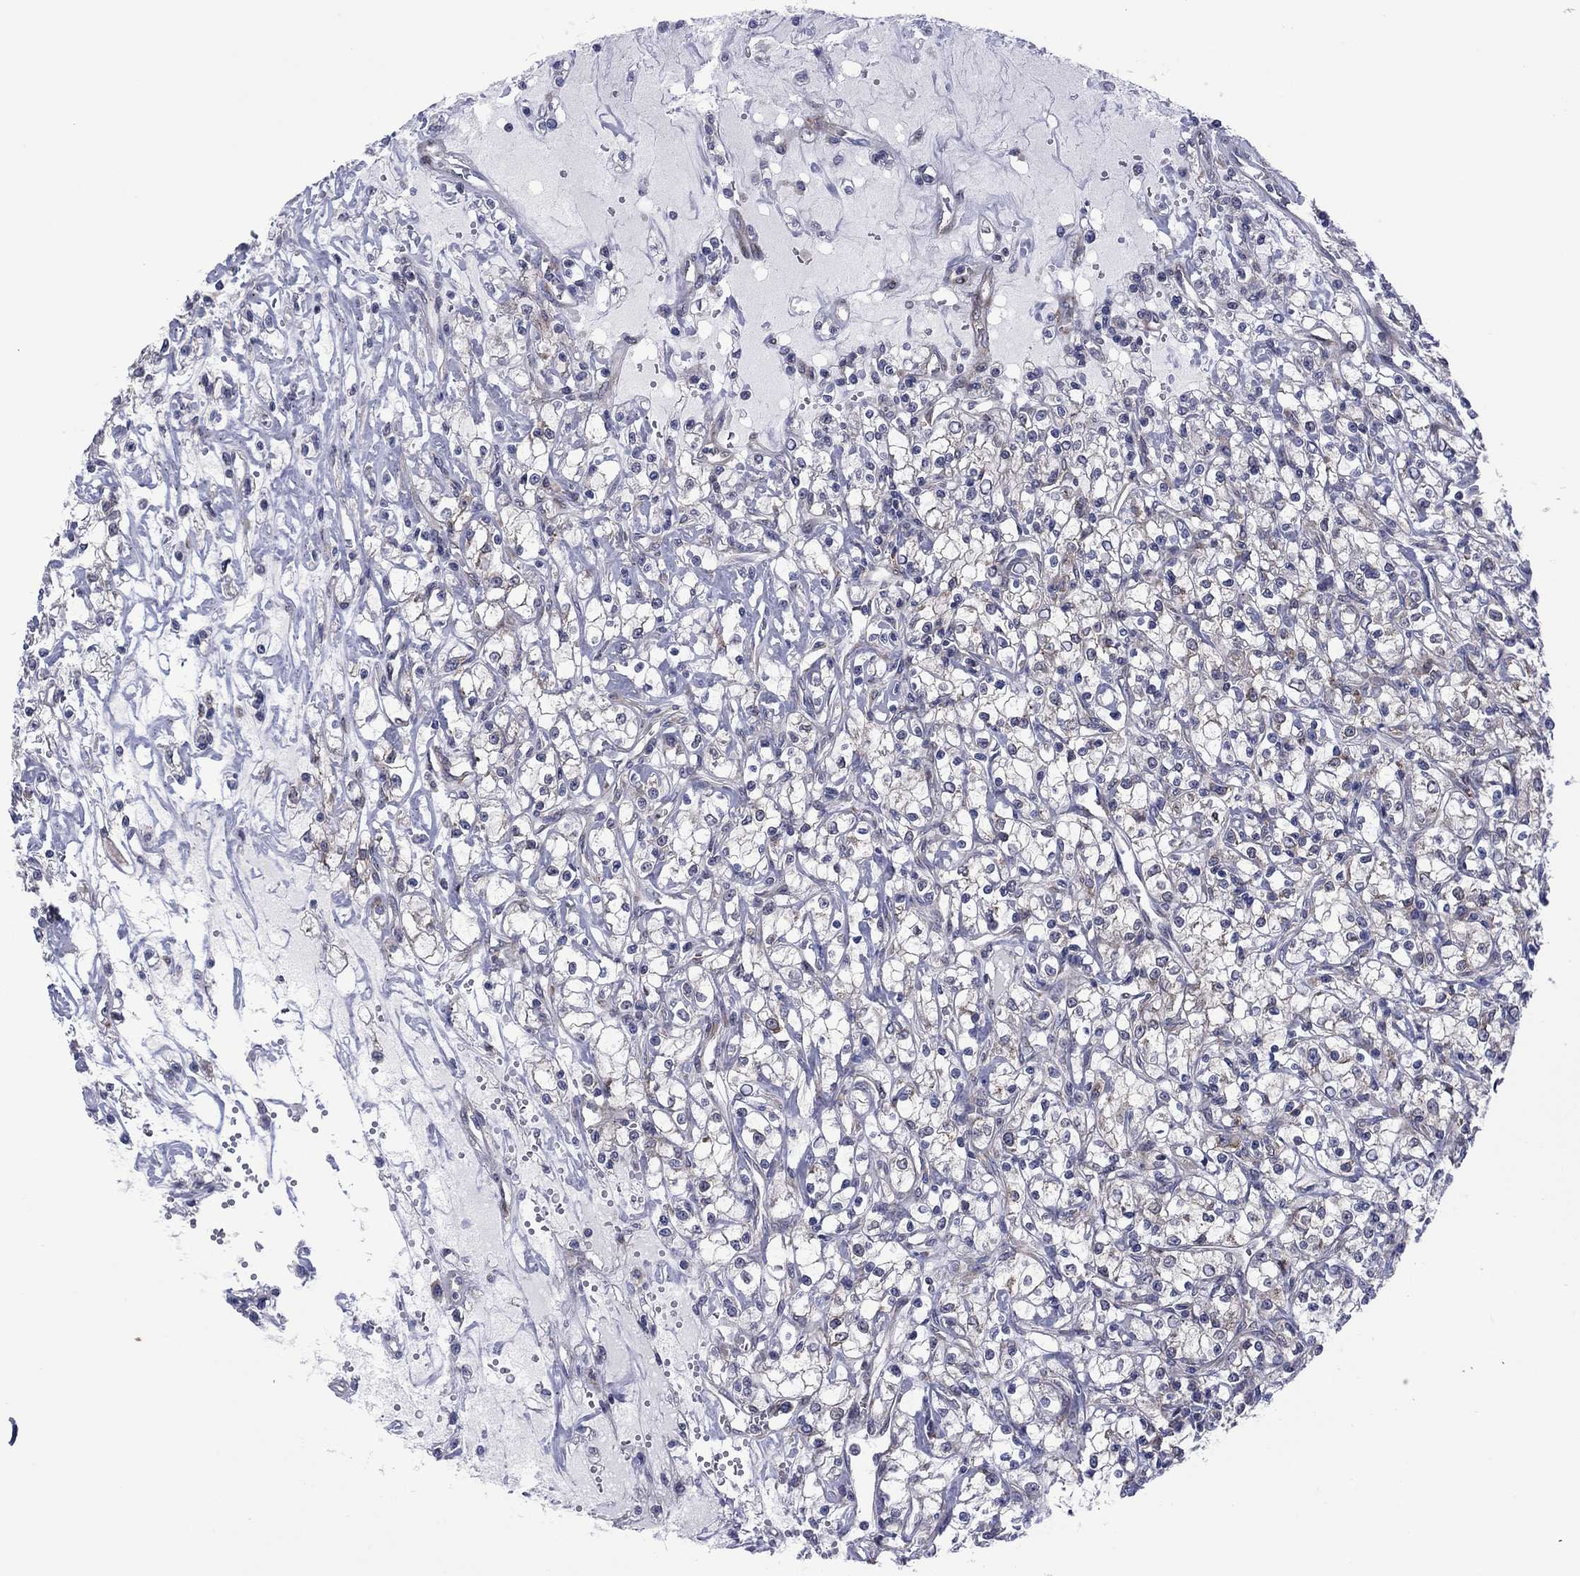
{"staining": {"intensity": "negative", "quantity": "none", "location": "none"}, "tissue": "renal cancer", "cell_type": "Tumor cells", "image_type": "cancer", "snomed": [{"axis": "morphology", "description": "Adenocarcinoma, NOS"}, {"axis": "topography", "description": "Kidney"}], "caption": "This is an IHC micrograph of renal cancer. There is no staining in tumor cells.", "gene": "GPR155", "patient": {"sex": "female", "age": 59}}